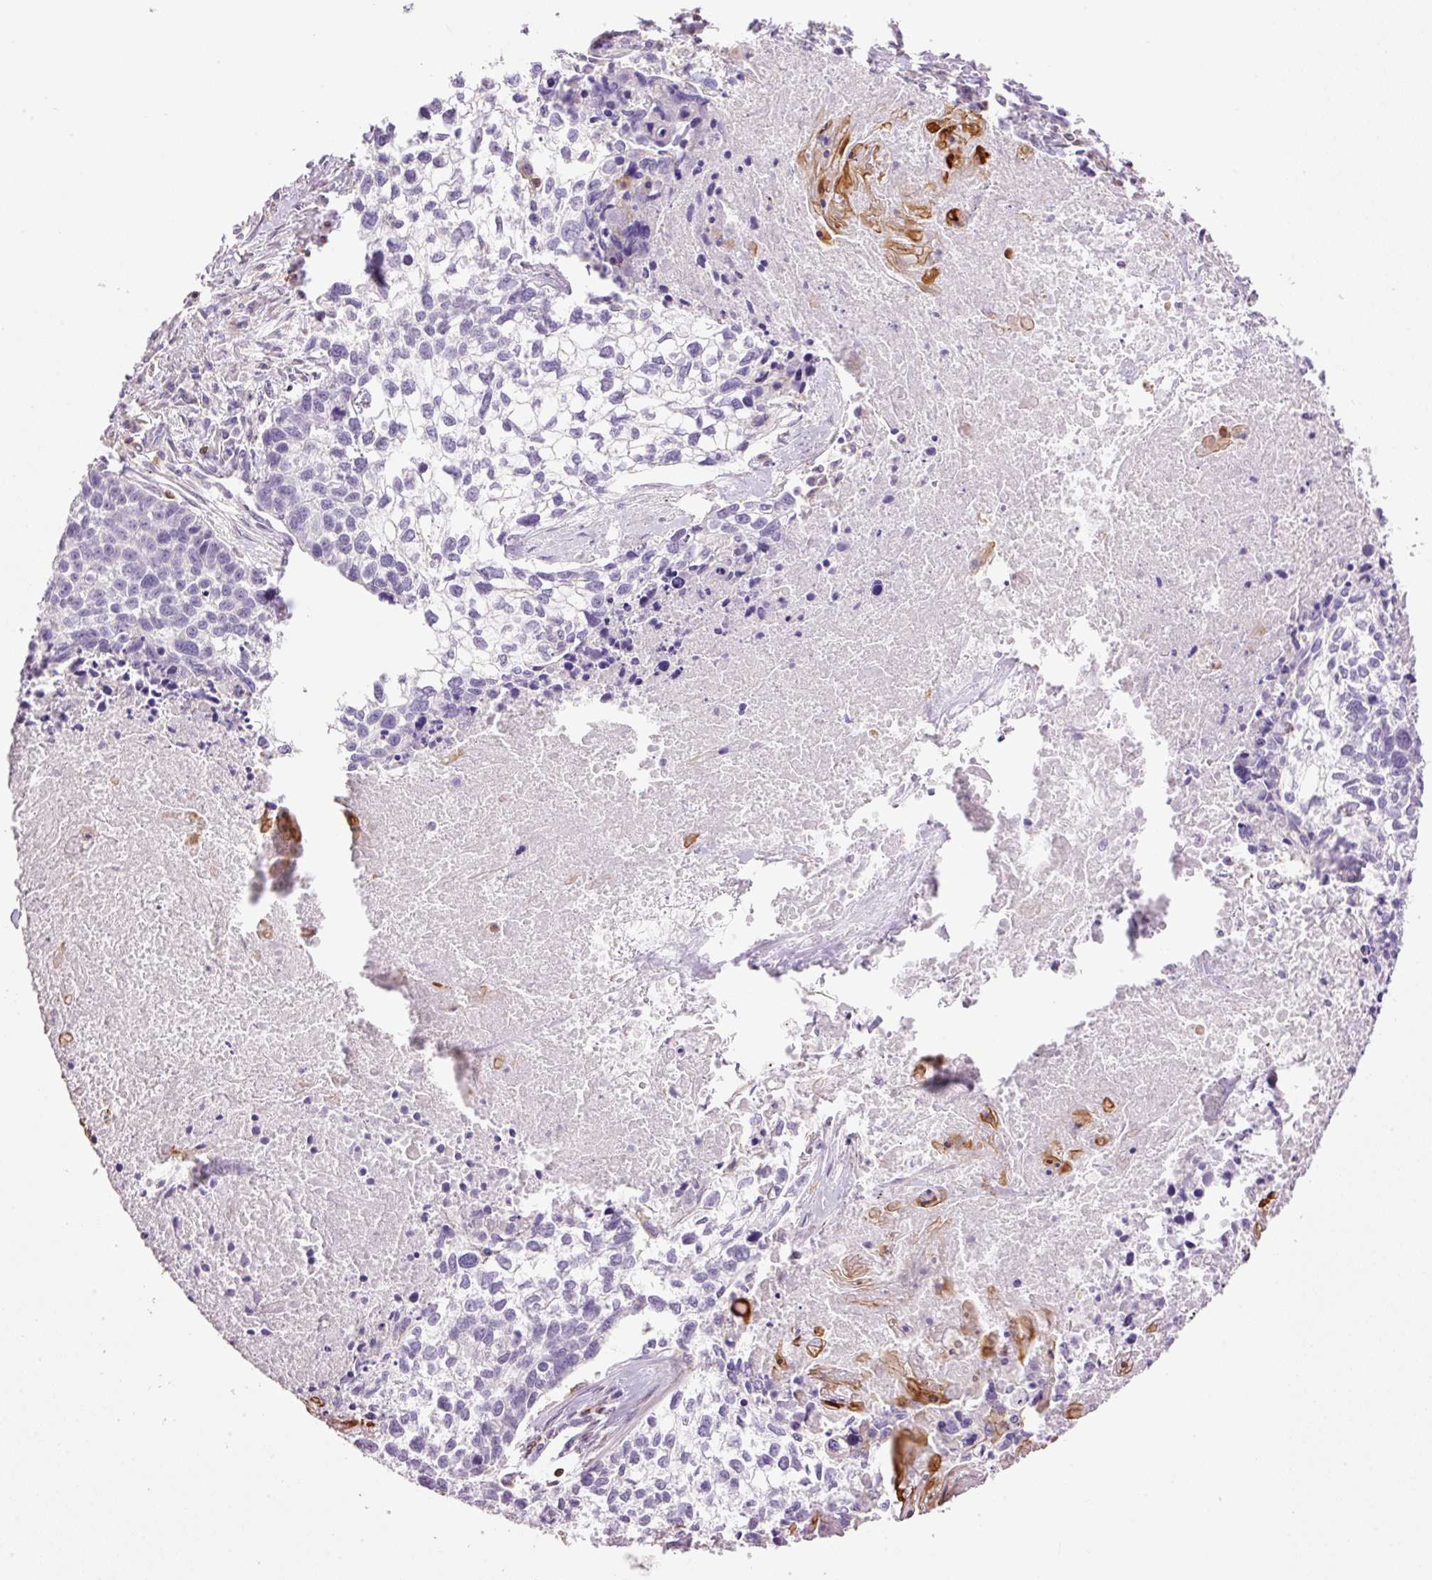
{"staining": {"intensity": "negative", "quantity": "none", "location": "none"}, "tissue": "lung cancer", "cell_type": "Tumor cells", "image_type": "cancer", "snomed": [{"axis": "morphology", "description": "Squamous cell carcinoma, NOS"}, {"axis": "topography", "description": "Lung"}], "caption": "Protein analysis of lung squamous cell carcinoma shows no significant staining in tumor cells.", "gene": "DOK6", "patient": {"sex": "male", "age": 74}}